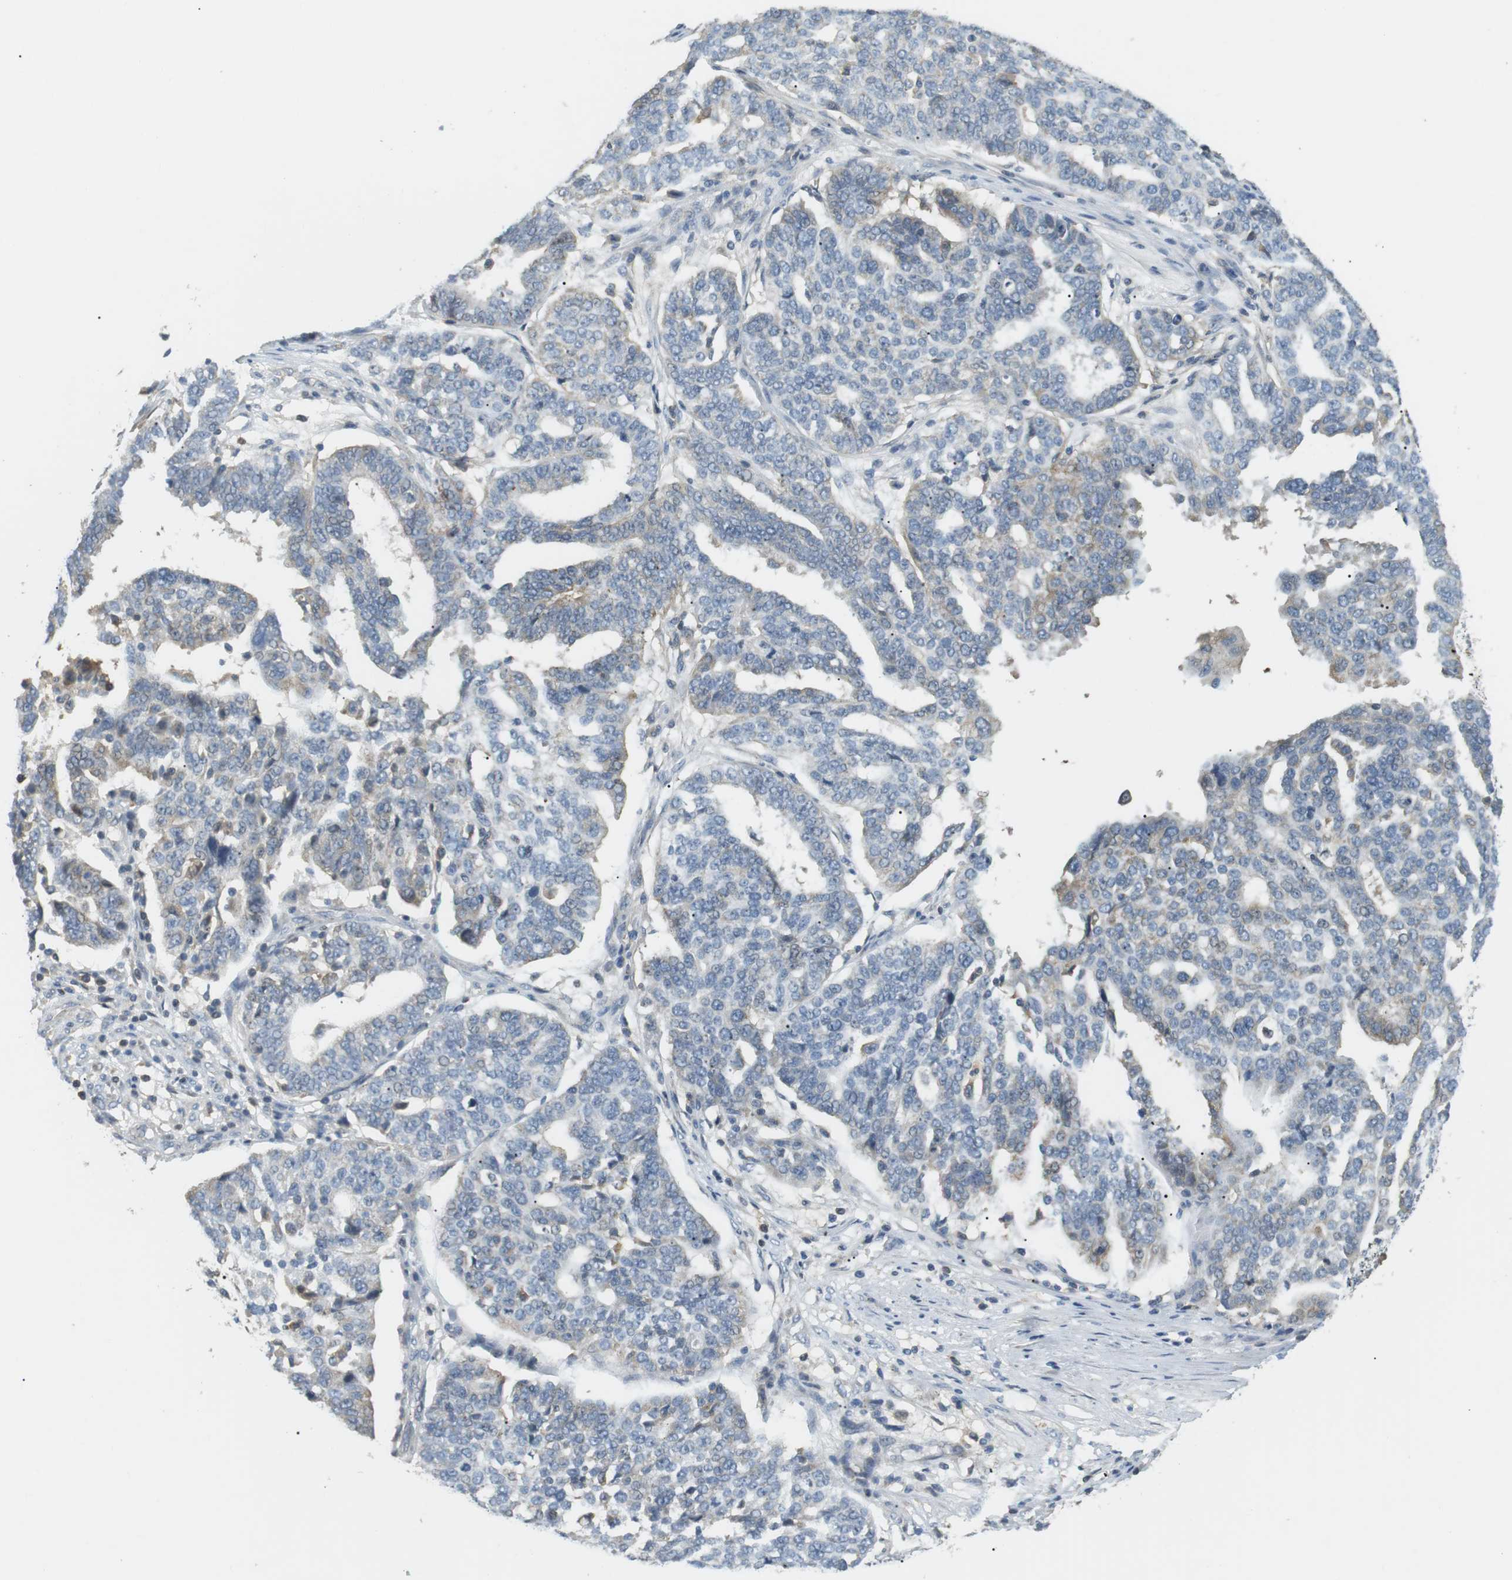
{"staining": {"intensity": "negative", "quantity": "none", "location": "none"}, "tissue": "ovarian cancer", "cell_type": "Tumor cells", "image_type": "cancer", "snomed": [{"axis": "morphology", "description": "Cystadenocarcinoma, serous, NOS"}, {"axis": "topography", "description": "Ovary"}], "caption": "DAB (3,3'-diaminobenzidine) immunohistochemical staining of human serous cystadenocarcinoma (ovarian) shows no significant positivity in tumor cells.", "gene": "P2RY1", "patient": {"sex": "female", "age": 59}}